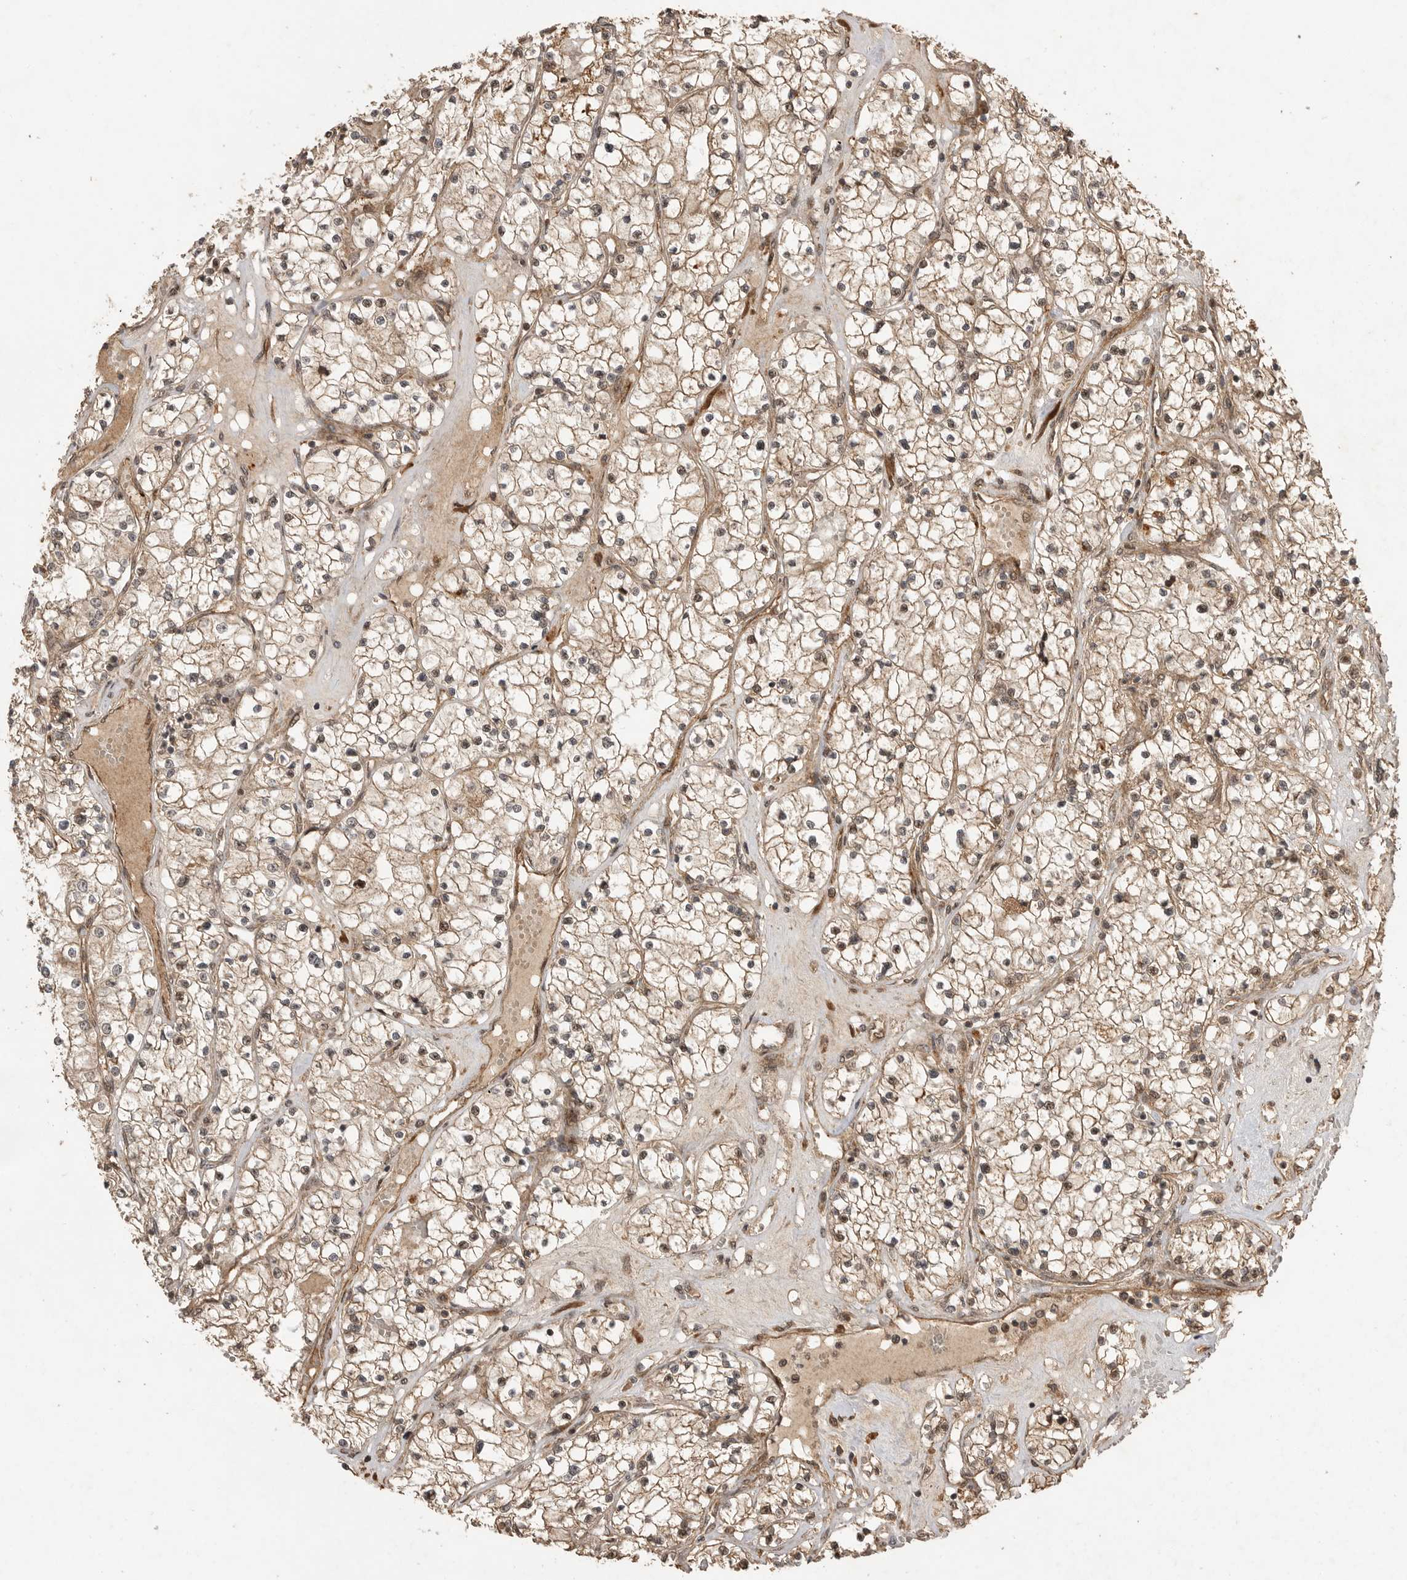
{"staining": {"intensity": "moderate", "quantity": ">75%", "location": "cytoplasmic/membranous"}, "tissue": "renal cancer", "cell_type": "Tumor cells", "image_type": "cancer", "snomed": [{"axis": "morphology", "description": "Normal tissue, NOS"}, {"axis": "morphology", "description": "Adenocarcinoma, NOS"}, {"axis": "topography", "description": "Kidney"}], "caption": "A brown stain shows moderate cytoplasmic/membranous staining of a protein in human adenocarcinoma (renal) tumor cells.", "gene": "BOC", "patient": {"sex": "male", "age": 68}}